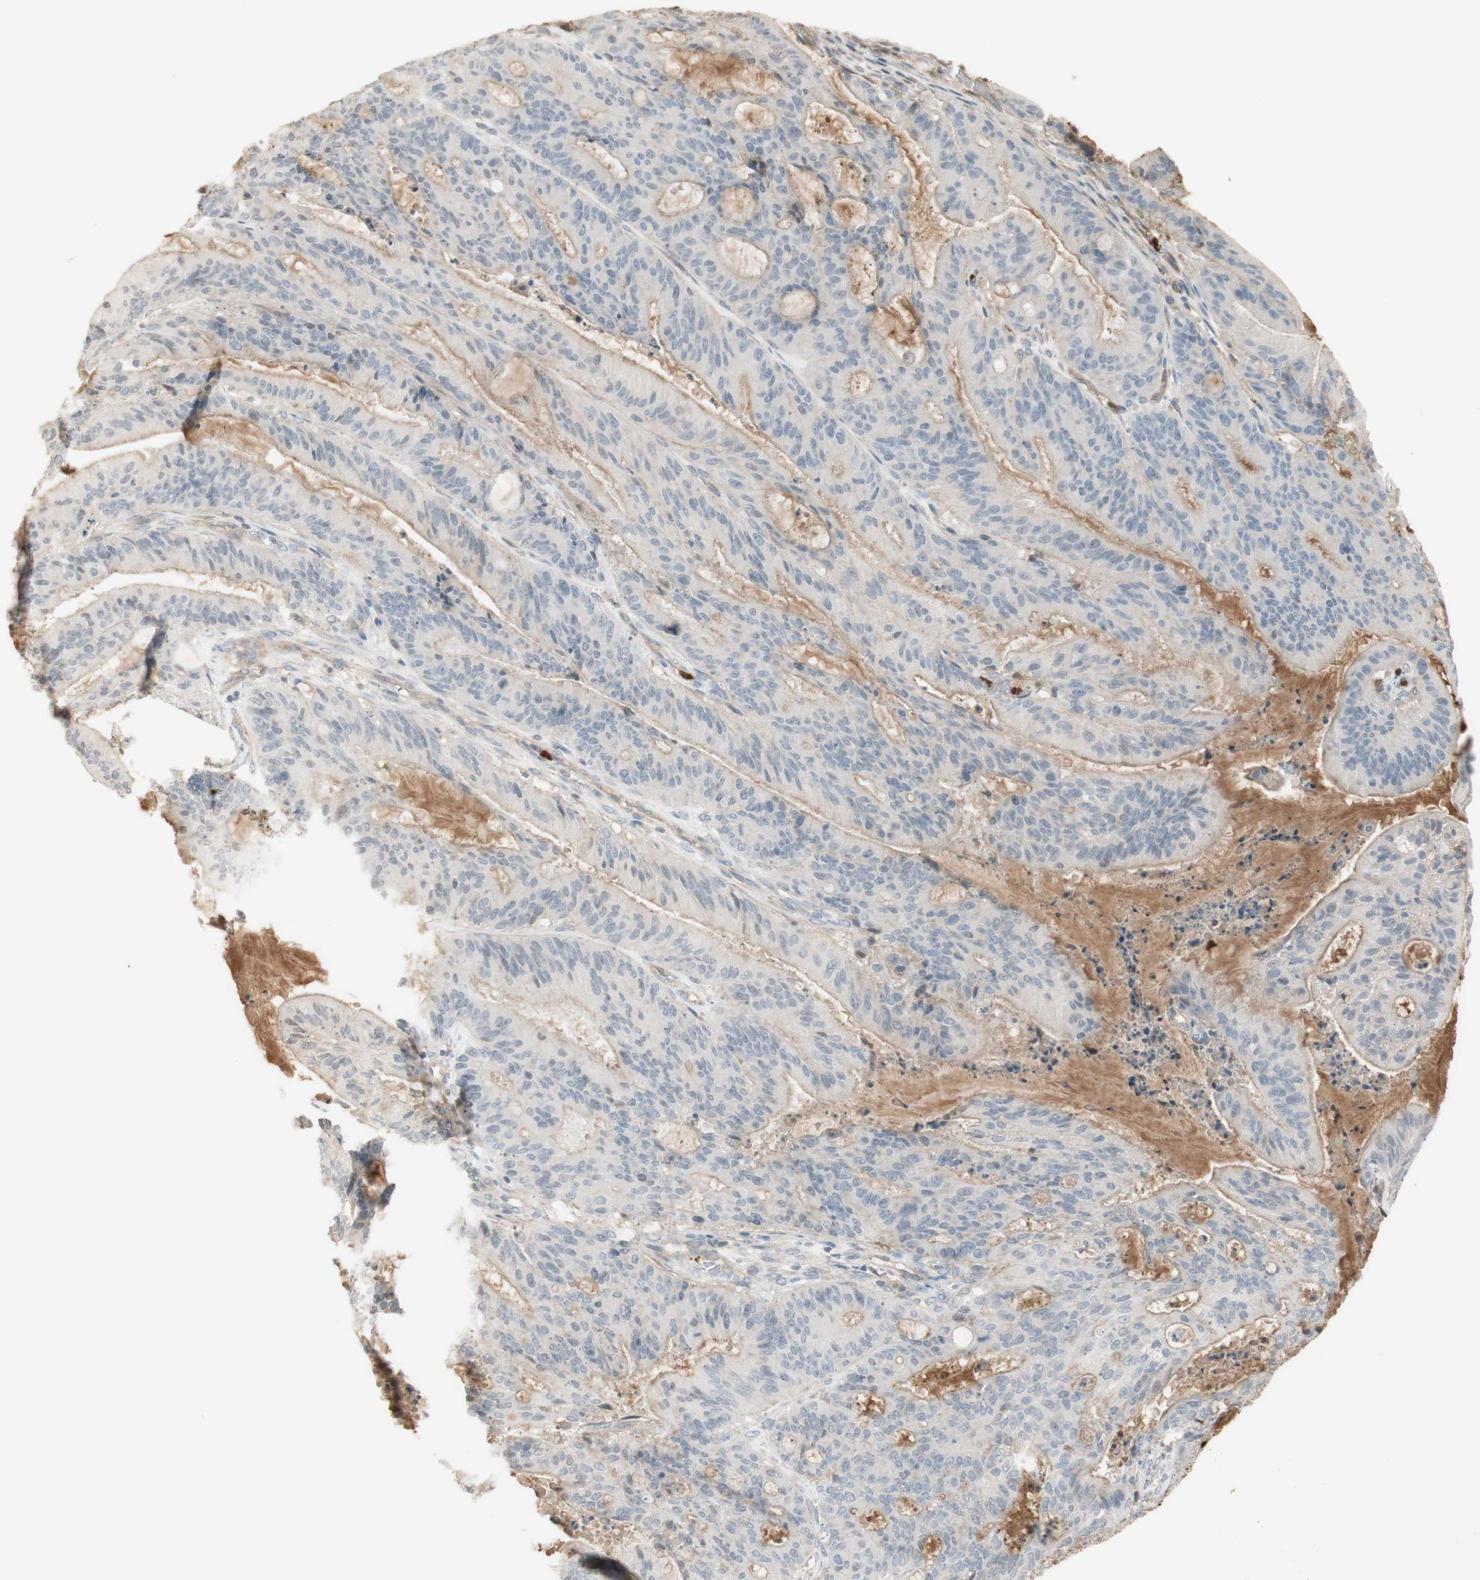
{"staining": {"intensity": "weak", "quantity": "<25%", "location": "cytoplasmic/membranous"}, "tissue": "liver cancer", "cell_type": "Tumor cells", "image_type": "cancer", "snomed": [{"axis": "morphology", "description": "Cholangiocarcinoma"}, {"axis": "topography", "description": "Liver"}], "caption": "The histopathology image exhibits no significant positivity in tumor cells of liver cholangiocarcinoma.", "gene": "NID1", "patient": {"sex": "female", "age": 73}}